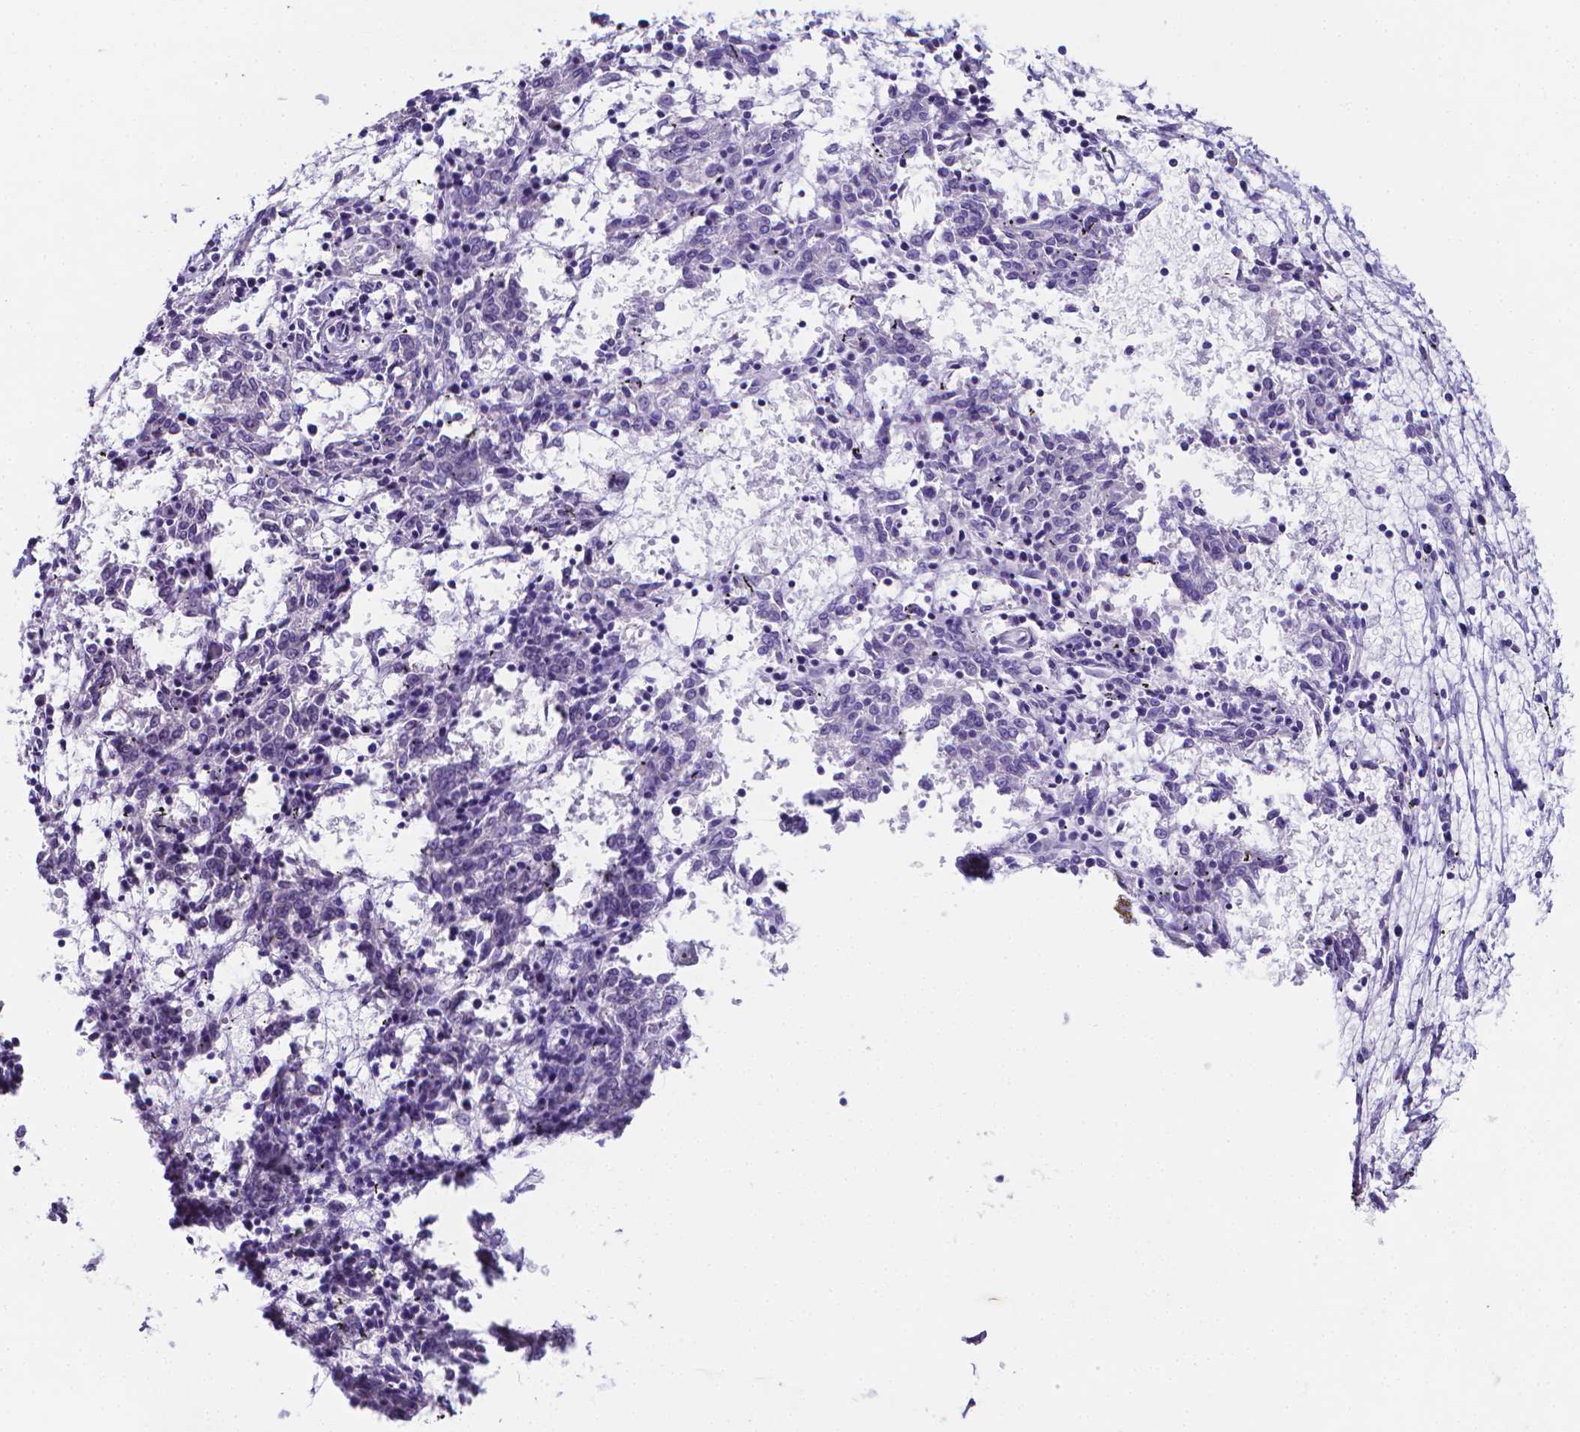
{"staining": {"intensity": "negative", "quantity": "none", "location": "none"}, "tissue": "melanoma", "cell_type": "Tumor cells", "image_type": "cancer", "snomed": [{"axis": "morphology", "description": "Malignant melanoma, NOS"}, {"axis": "topography", "description": "Skin"}], "caption": "Tumor cells show no significant staining in malignant melanoma. (Stains: DAB (3,3'-diaminobenzidine) IHC with hematoxylin counter stain, Microscopy: brightfield microscopy at high magnification).", "gene": "LRRC73", "patient": {"sex": "female", "age": 72}}